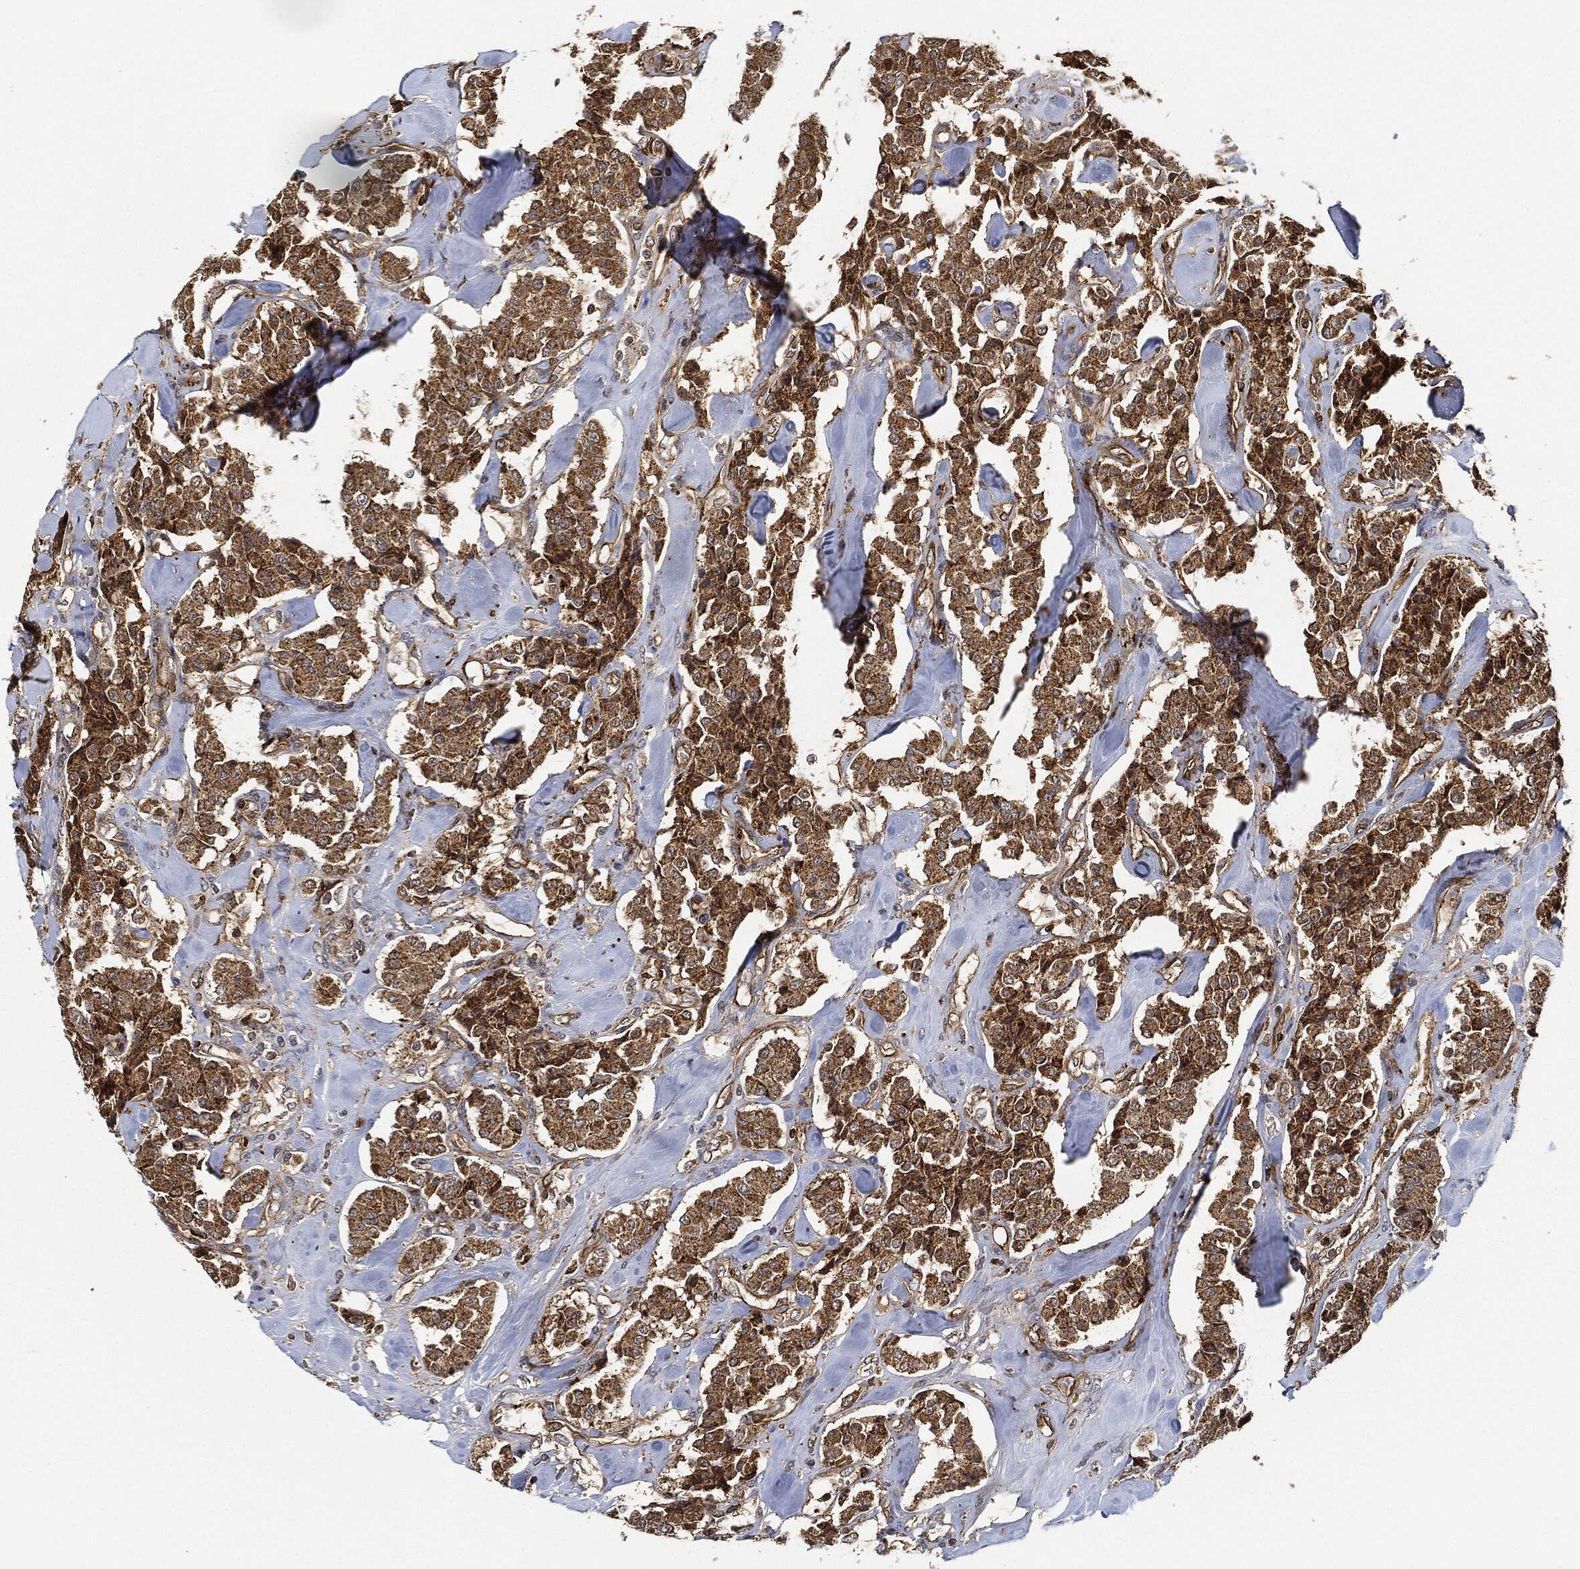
{"staining": {"intensity": "moderate", "quantity": ">75%", "location": "cytoplasmic/membranous"}, "tissue": "carcinoid", "cell_type": "Tumor cells", "image_type": "cancer", "snomed": [{"axis": "morphology", "description": "Carcinoid, malignant, NOS"}, {"axis": "topography", "description": "Pancreas"}], "caption": "Tumor cells exhibit moderate cytoplasmic/membranous expression in about >75% of cells in malignant carcinoid. Nuclei are stained in blue.", "gene": "MAP3K3", "patient": {"sex": "male", "age": 41}}